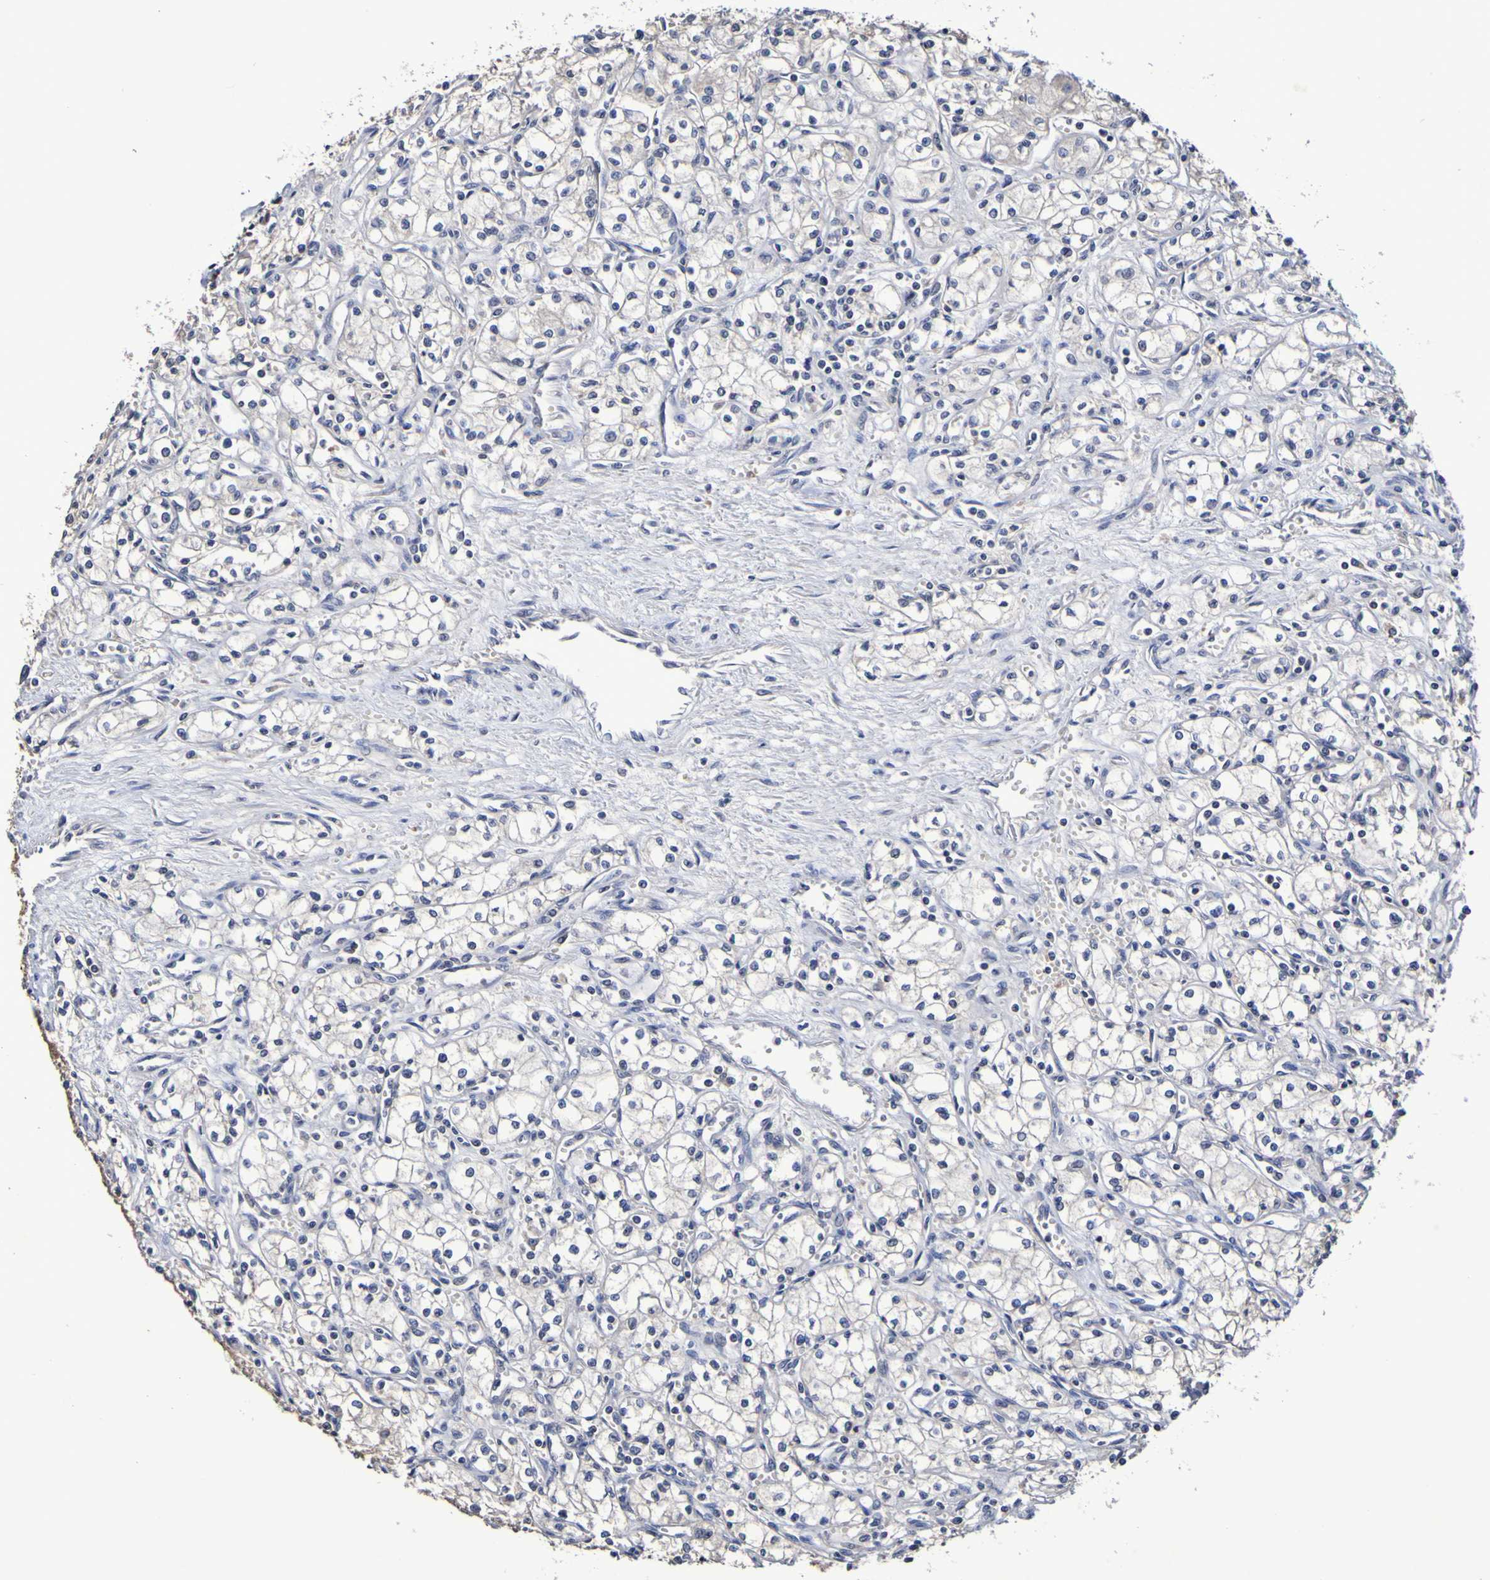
{"staining": {"intensity": "negative", "quantity": "none", "location": "none"}, "tissue": "renal cancer", "cell_type": "Tumor cells", "image_type": "cancer", "snomed": [{"axis": "morphology", "description": "Normal tissue, NOS"}, {"axis": "morphology", "description": "Adenocarcinoma, NOS"}, {"axis": "topography", "description": "Kidney"}], "caption": "An immunohistochemistry (IHC) image of renal cancer is shown. There is no staining in tumor cells of renal cancer.", "gene": "PTP4A2", "patient": {"sex": "male", "age": 59}}